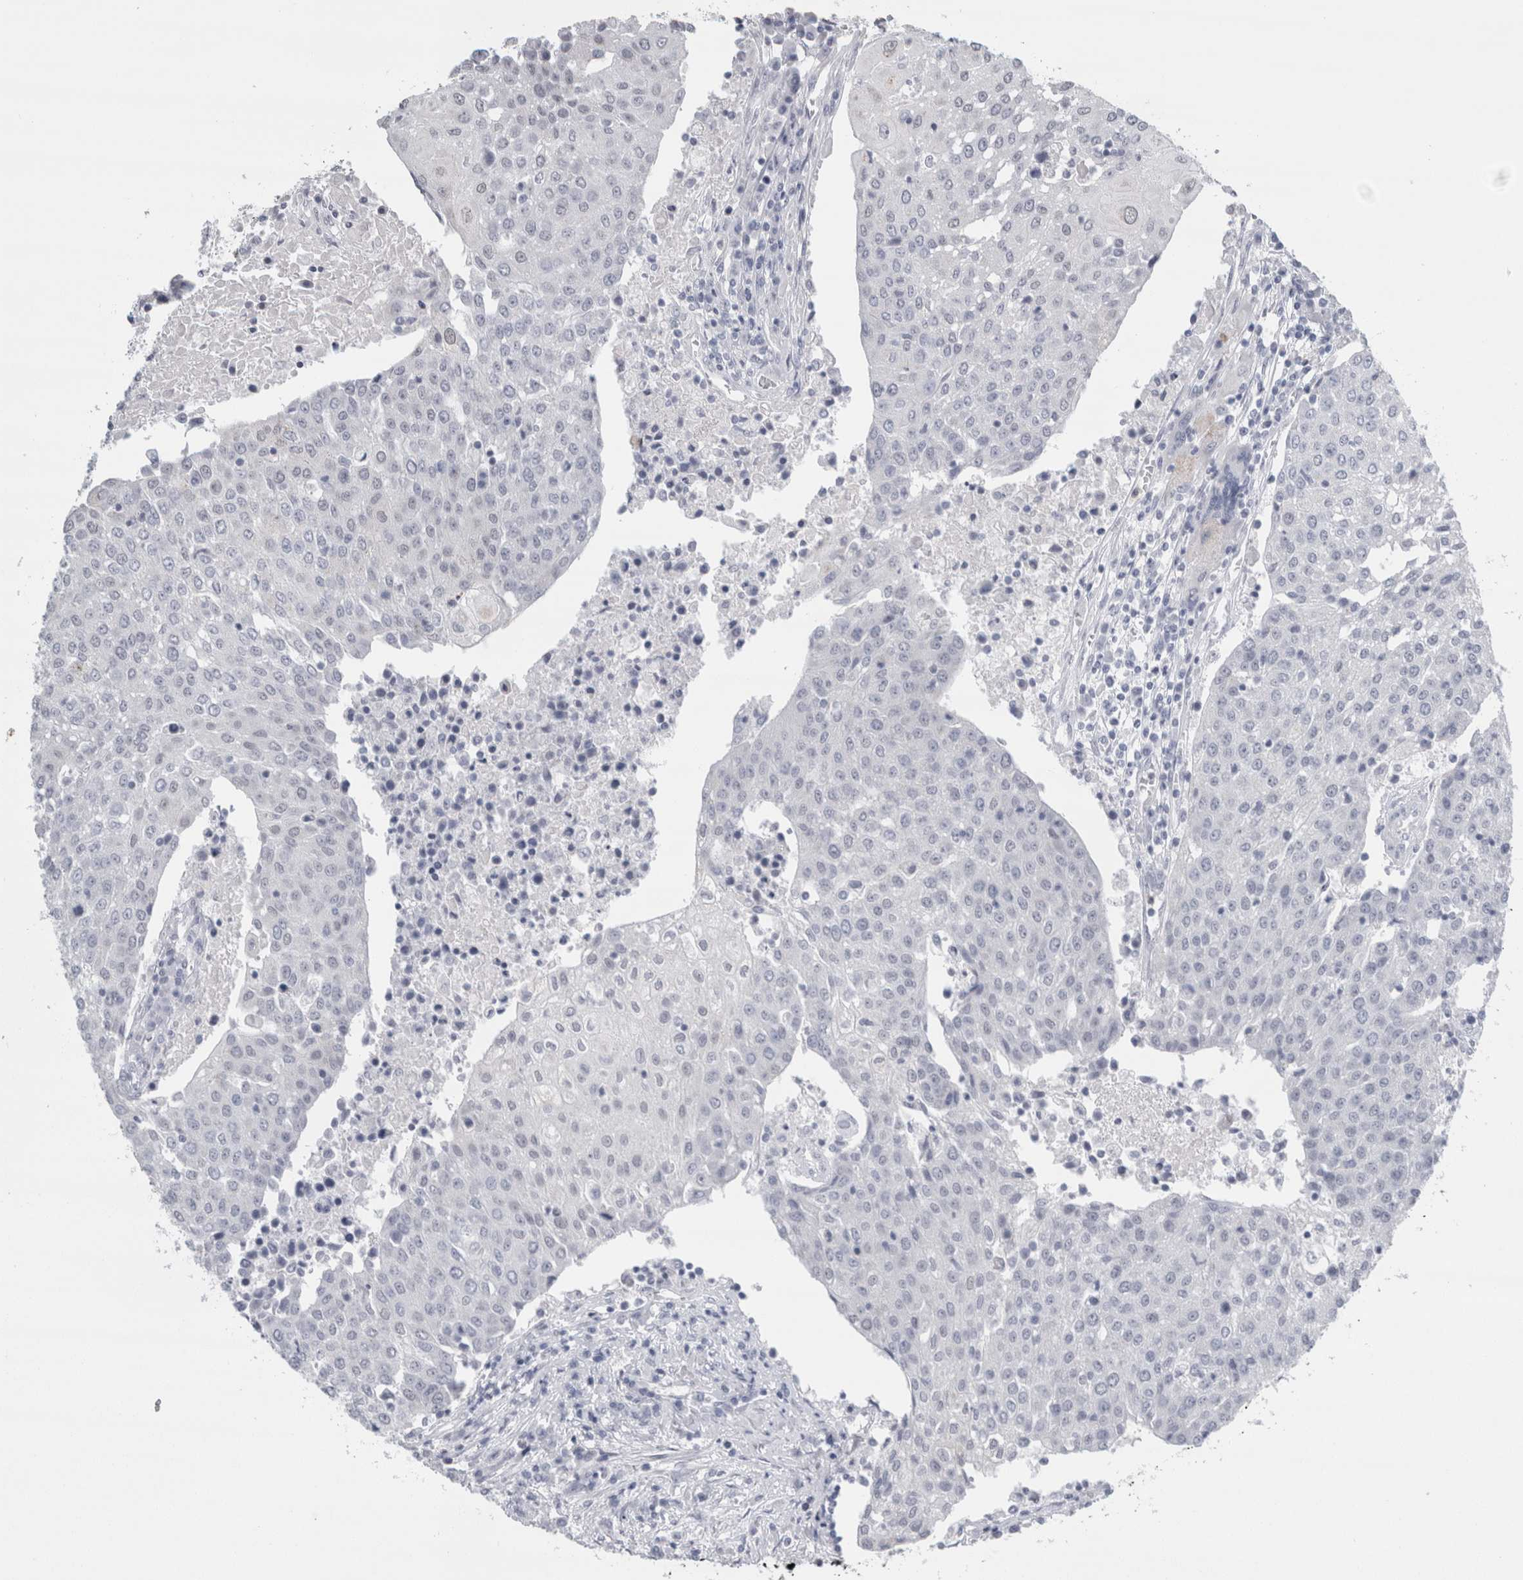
{"staining": {"intensity": "negative", "quantity": "none", "location": "none"}, "tissue": "urothelial cancer", "cell_type": "Tumor cells", "image_type": "cancer", "snomed": [{"axis": "morphology", "description": "Urothelial carcinoma, High grade"}, {"axis": "topography", "description": "Urinary bladder"}], "caption": "Tumor cells are negative for brown protein staining in urothelial cancer.", "gene": "PLIN1", "patient": {"sex": "female", "age": 85}}